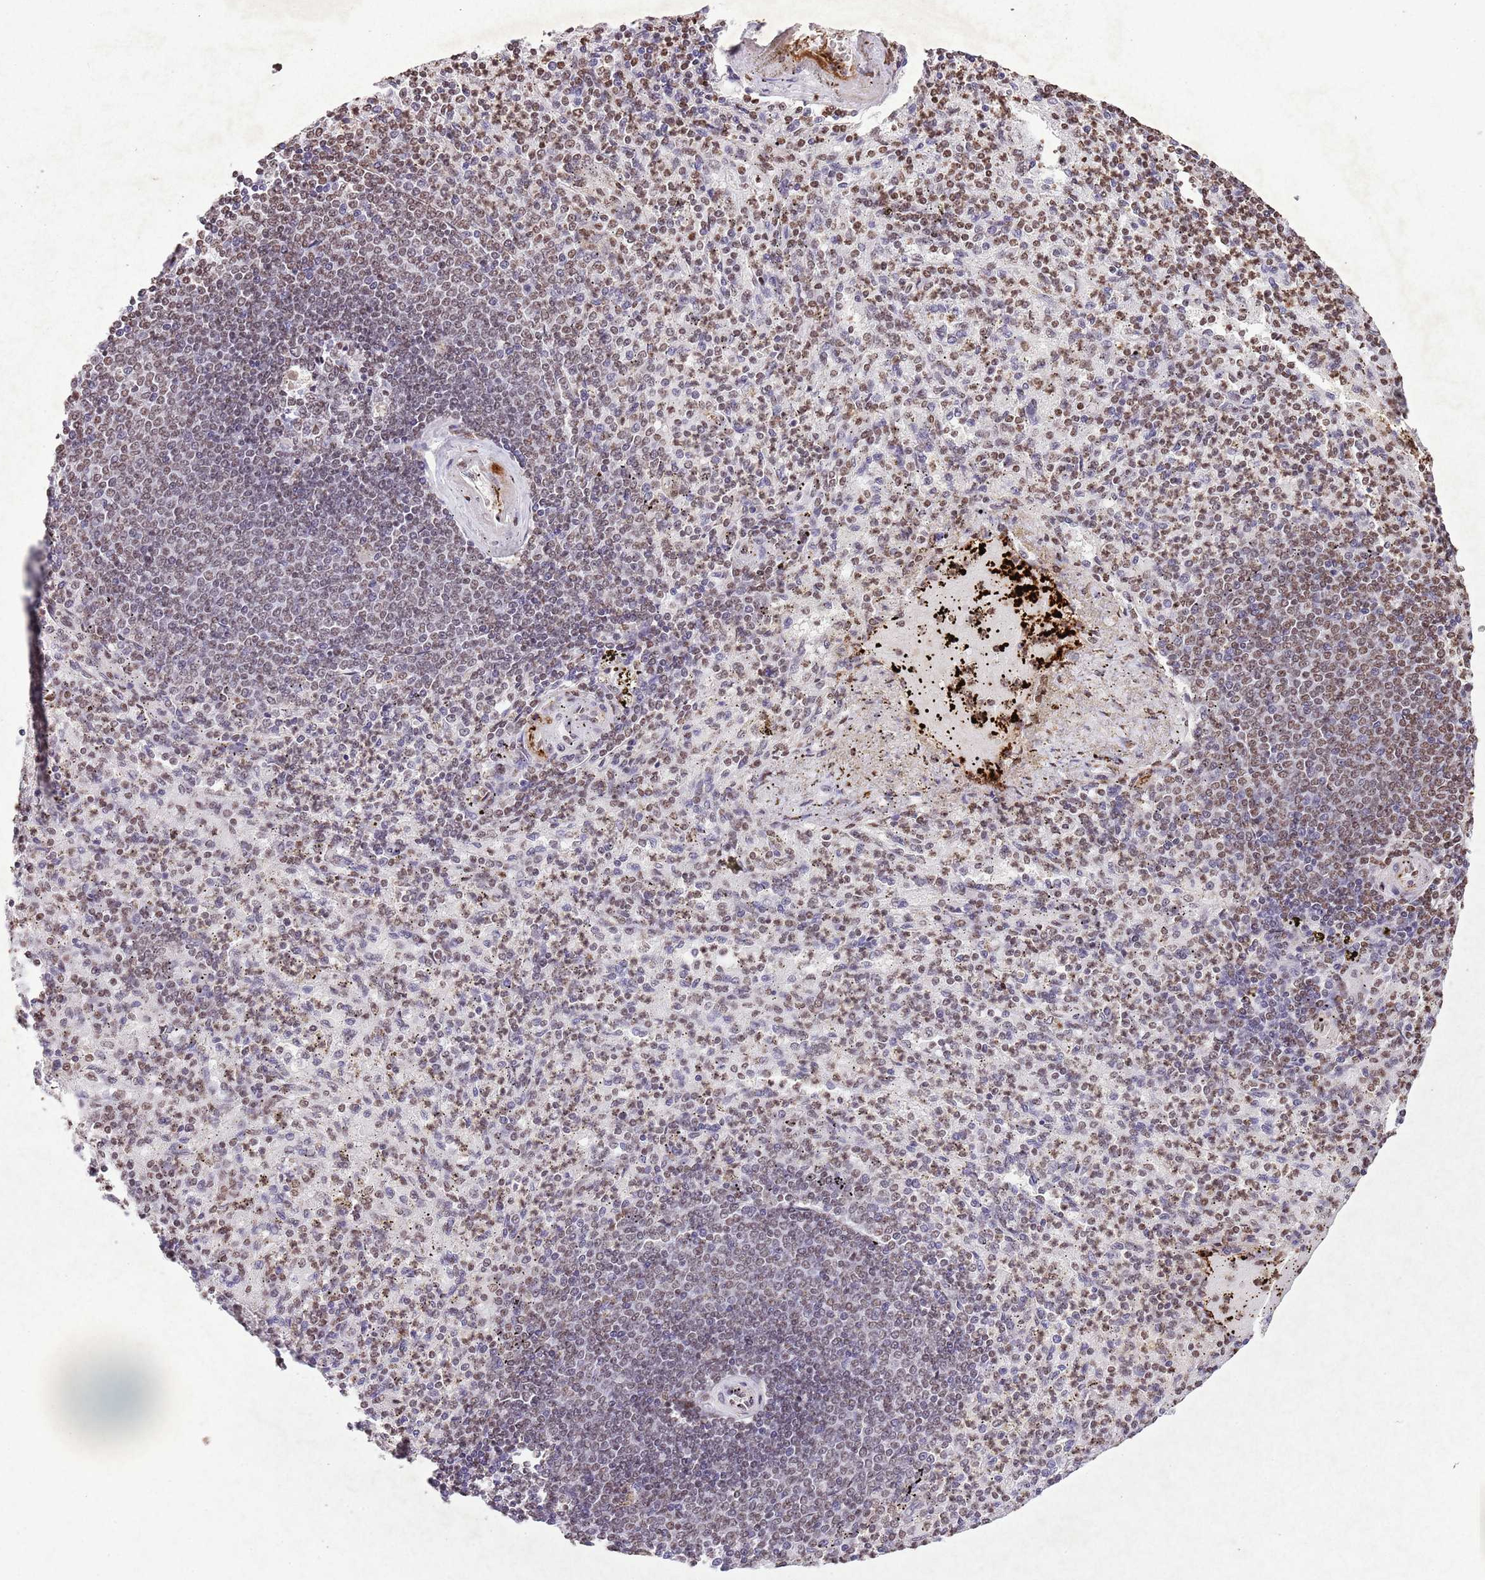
{"staining": {"intensity": "moderate", "quantity": ">75%", "location": "nuclear"}, "tissue": "spleen", "cell_type": "Cells in red pulp", "image_type": "normal", "snomed": [{"axis": "morphology", "description": "Normal tissue, NOS"}, {"axis": "topography", "description": "Spleen"}], "caption": "There is medium levels of moderate nuclear expression in cells in red pulp of normal spleen, as demonstrated by immunohistochemical staining (brown color).", "gene": "BMAL1", "patient": {"sex": "female", "age": 74}}